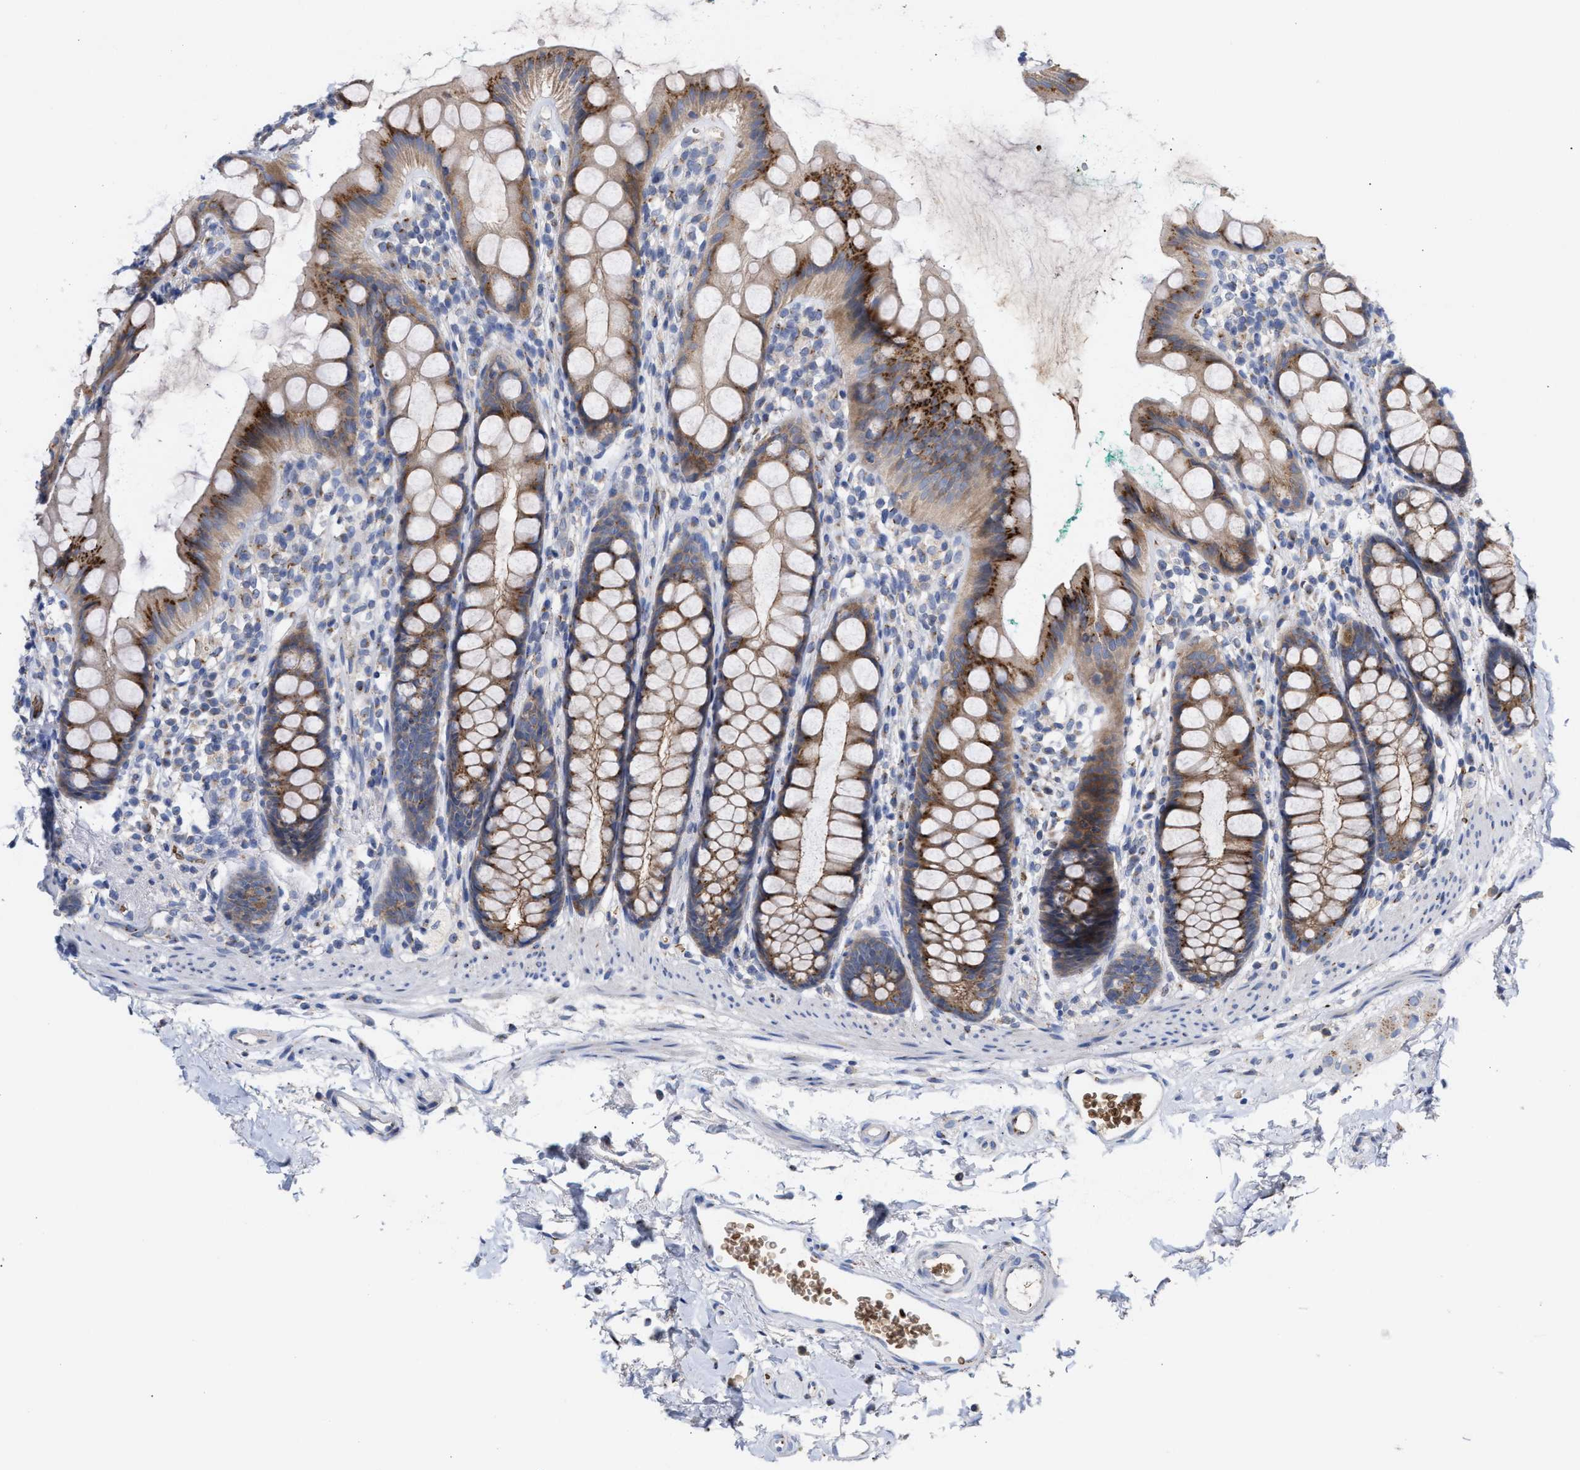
{"staining": {"intensity": "strong", "quantity": ">75%", "location": "cytoplasmic/membranous"}, "tissue": "rectum", "cell_type": "Glandular cells", "image_type": "normal", "snomed": [{"axis": "morphology", "description": "Normal tissue, NOS"}, {"axis": "topography", "description": "Rectum"}], "caption": "A histopathology image showing strong cytoplasmic/membranous positivity in approximately >75% of glandular cells in unremarkable rectum, as visualized by brown immunohistochemical staining.", "gene": "CCL2", "patient": {"sex": "female", "age": 65}}